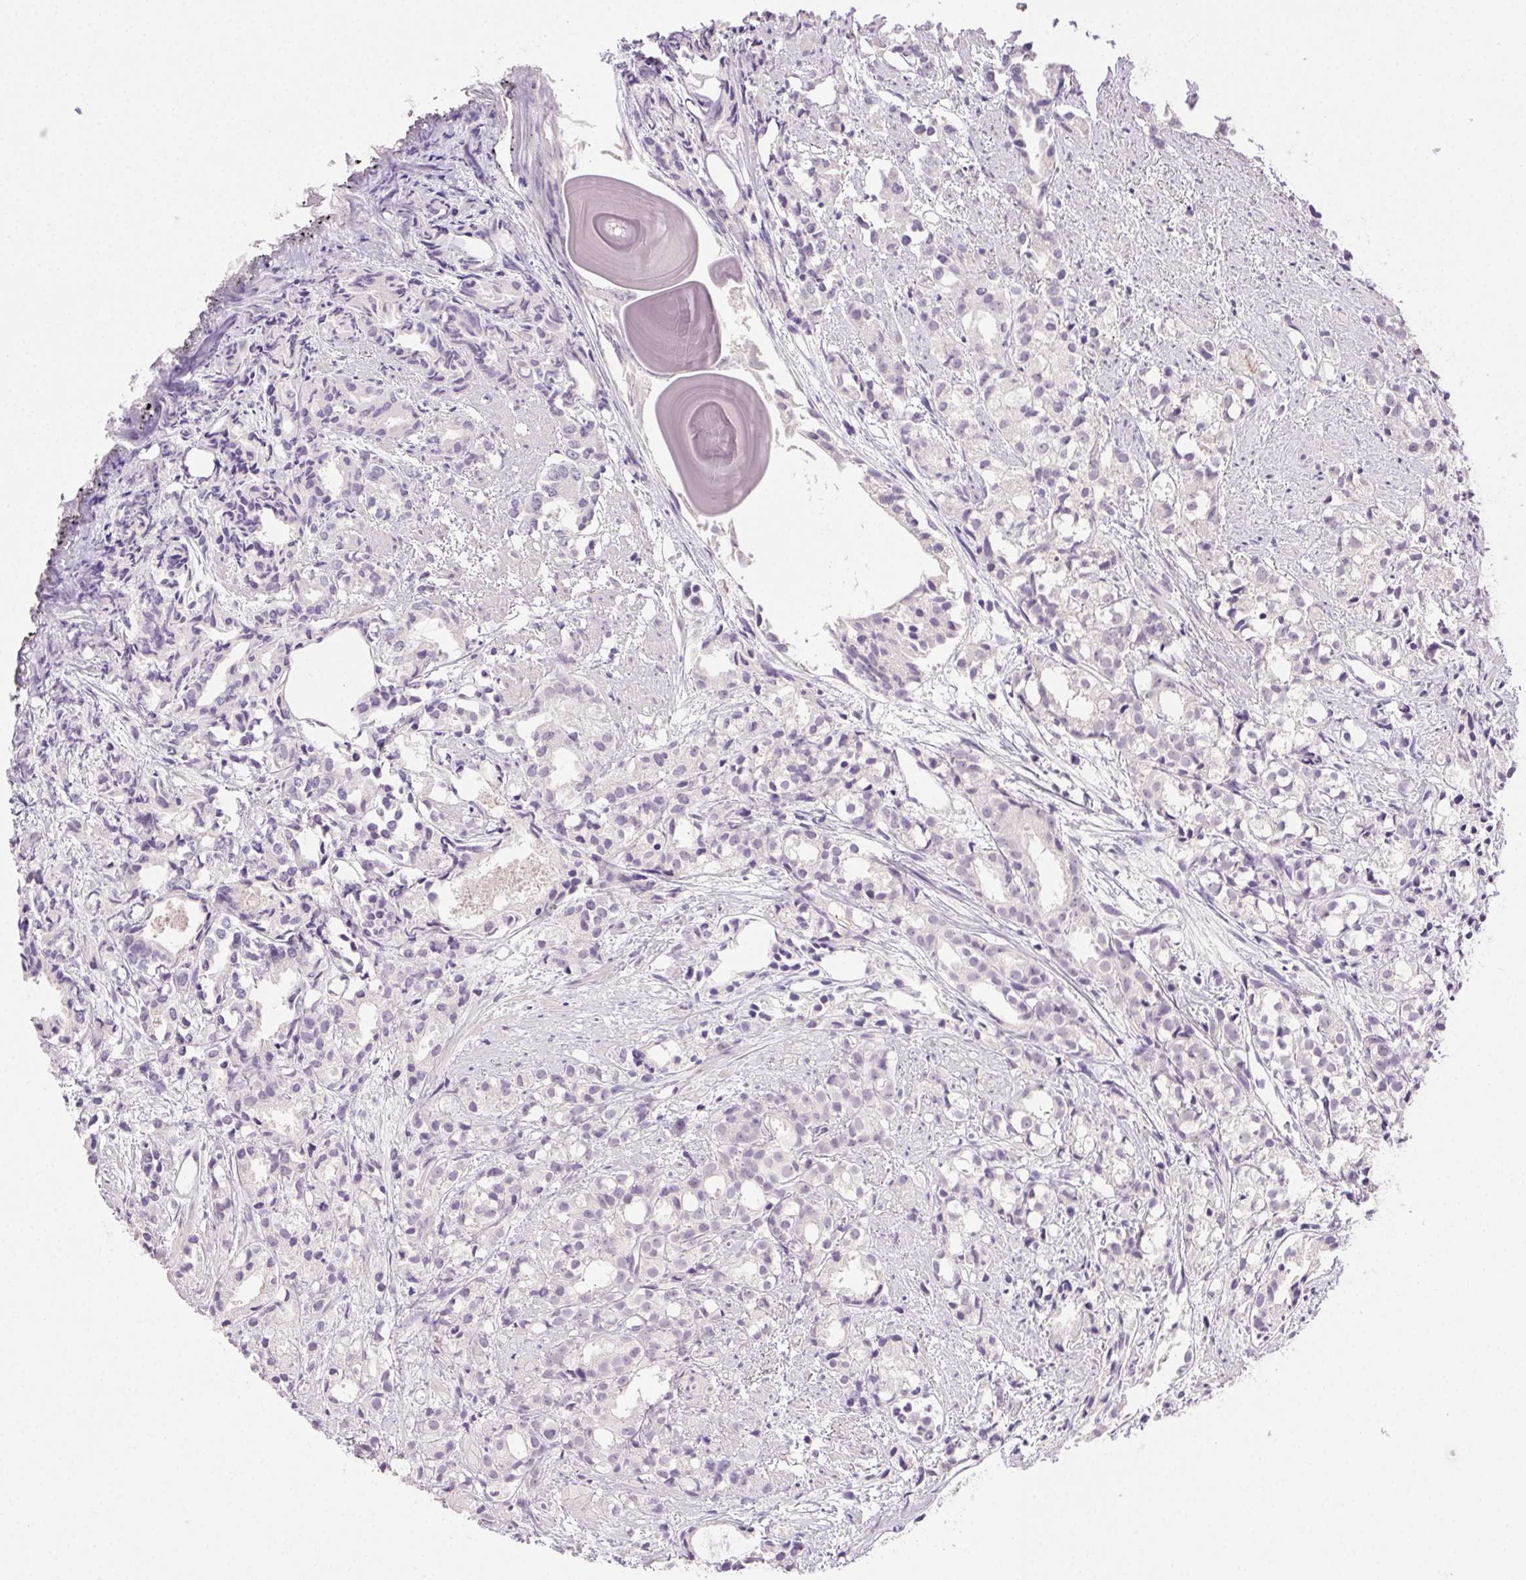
{"staining": {"intensity": "negative", "quantity": "none", "location": "none"}, "tissue": "prostate cancer", "cell_type": "Tumor cells", "image_type": "cancer", "snomed": [{"axis": "morphology", "description": "Adenocarcinoma, High grade"}, {"axis": "topography", "description": "Prostate"}], "caption": "IHC micrograph of neoplastic tissue: human prostate cancer (high-grade adenocarcinoma) stained with DAB (3,3'-diaminobenzidine) reveals no significant protein positivity in tumor cells. (DAB (3,3'-diaminobenzidine) IHC visualized using brightfield microscopy, high magnification).", "gene": "CLDN10", "patient": {"sex": "male", "age": 79}}